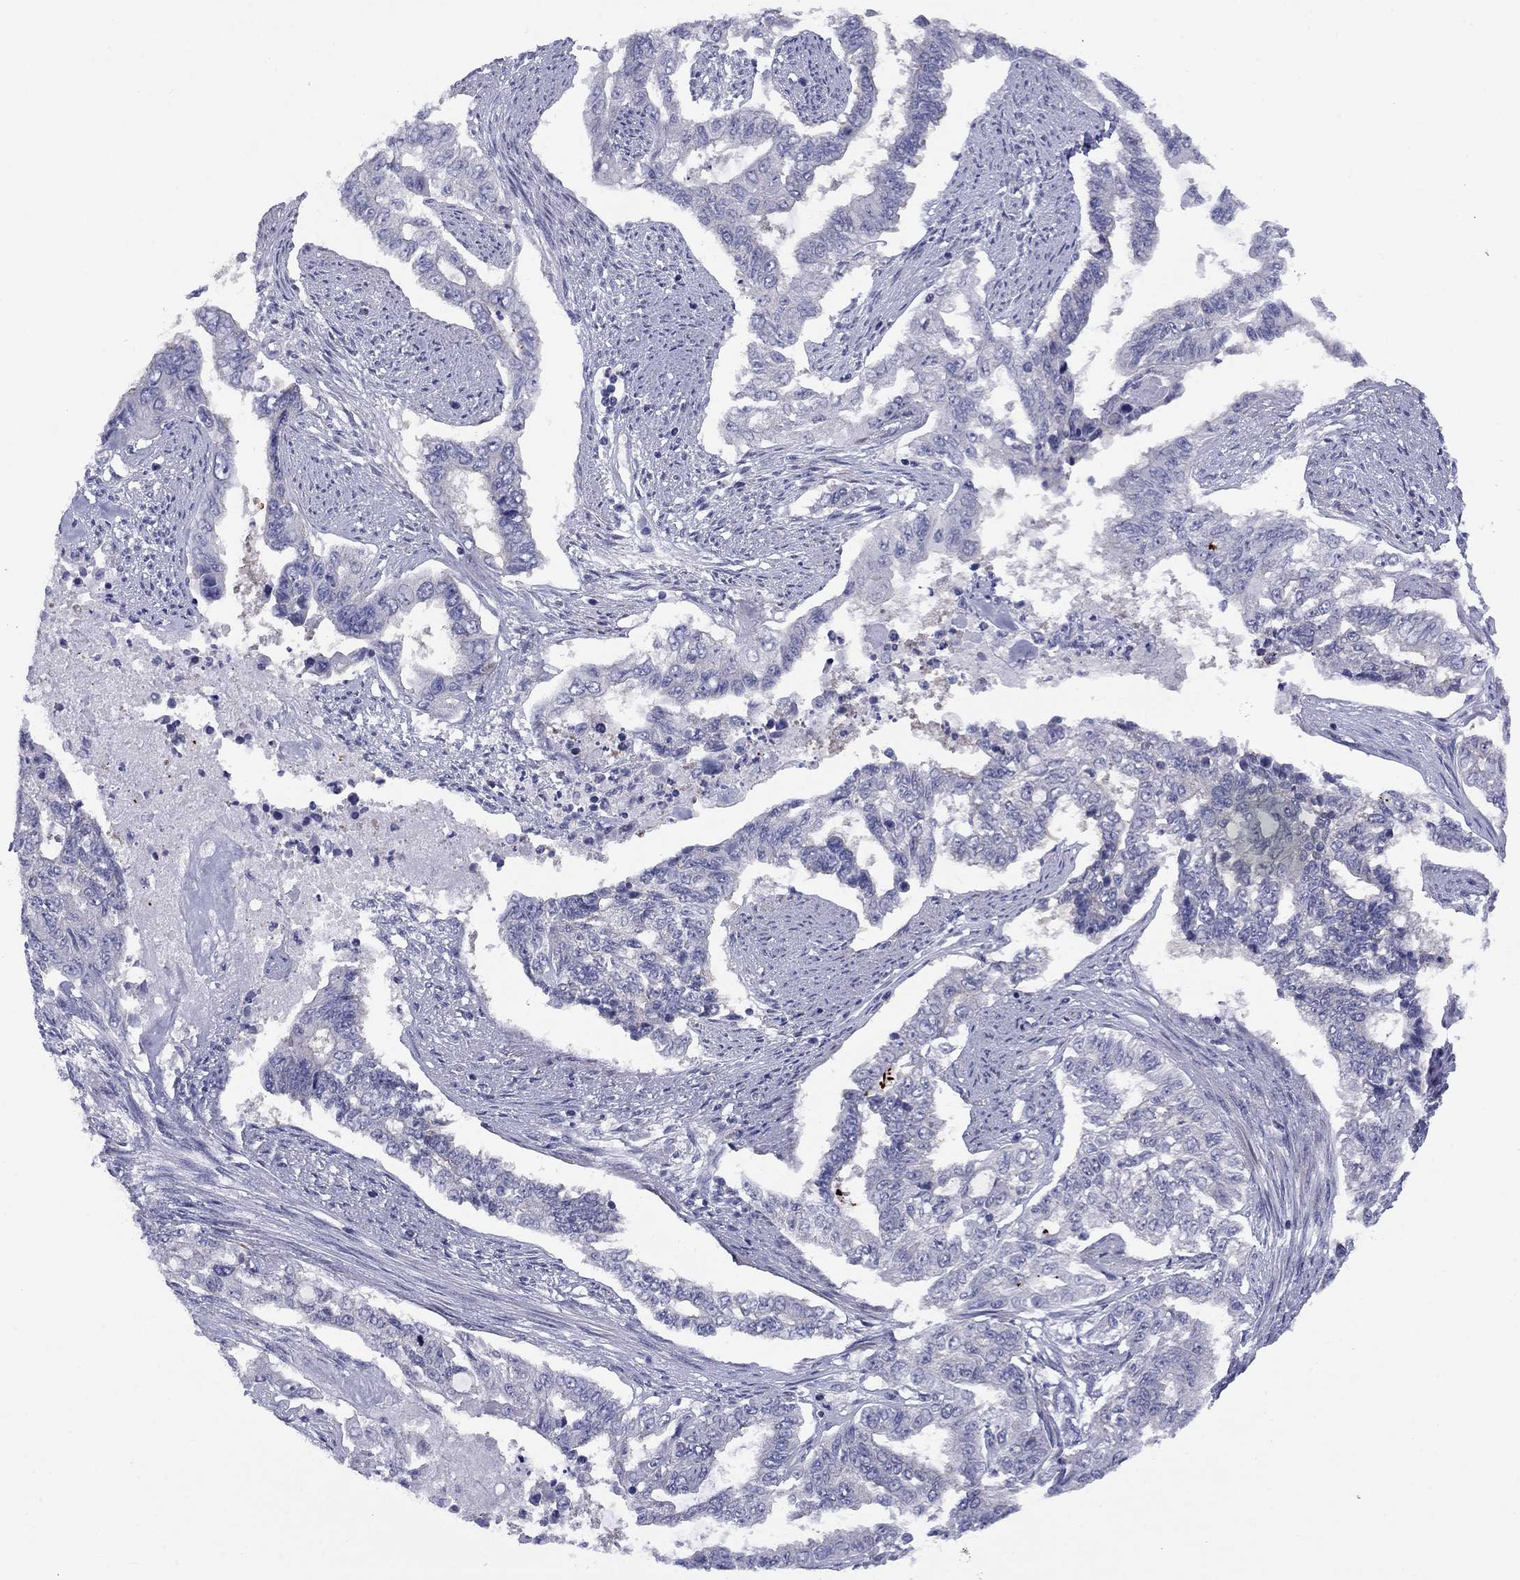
{"staining": {"intensity": "negative", "quantity": "none", "location": "none"}, "tissue": "endometrial cancer", "cell_type": "Tumor cells", "image_type": "cancer", "snomed": [{"axis": "morphology", "description": "Adenocarcinoma, NOS"}, {"axis": "topography", "description": "Uterus"}], "caption": "High magnification brightfield microscopy of endometrial cancer stained with DAB (3,3'-diaminobenzidine) (brown) and counterstained with hematoxylin (blue): tumor cells show no significant positivity.", "gene": "CACNA1A", "patient": {"sex": "female", "age": 59}}